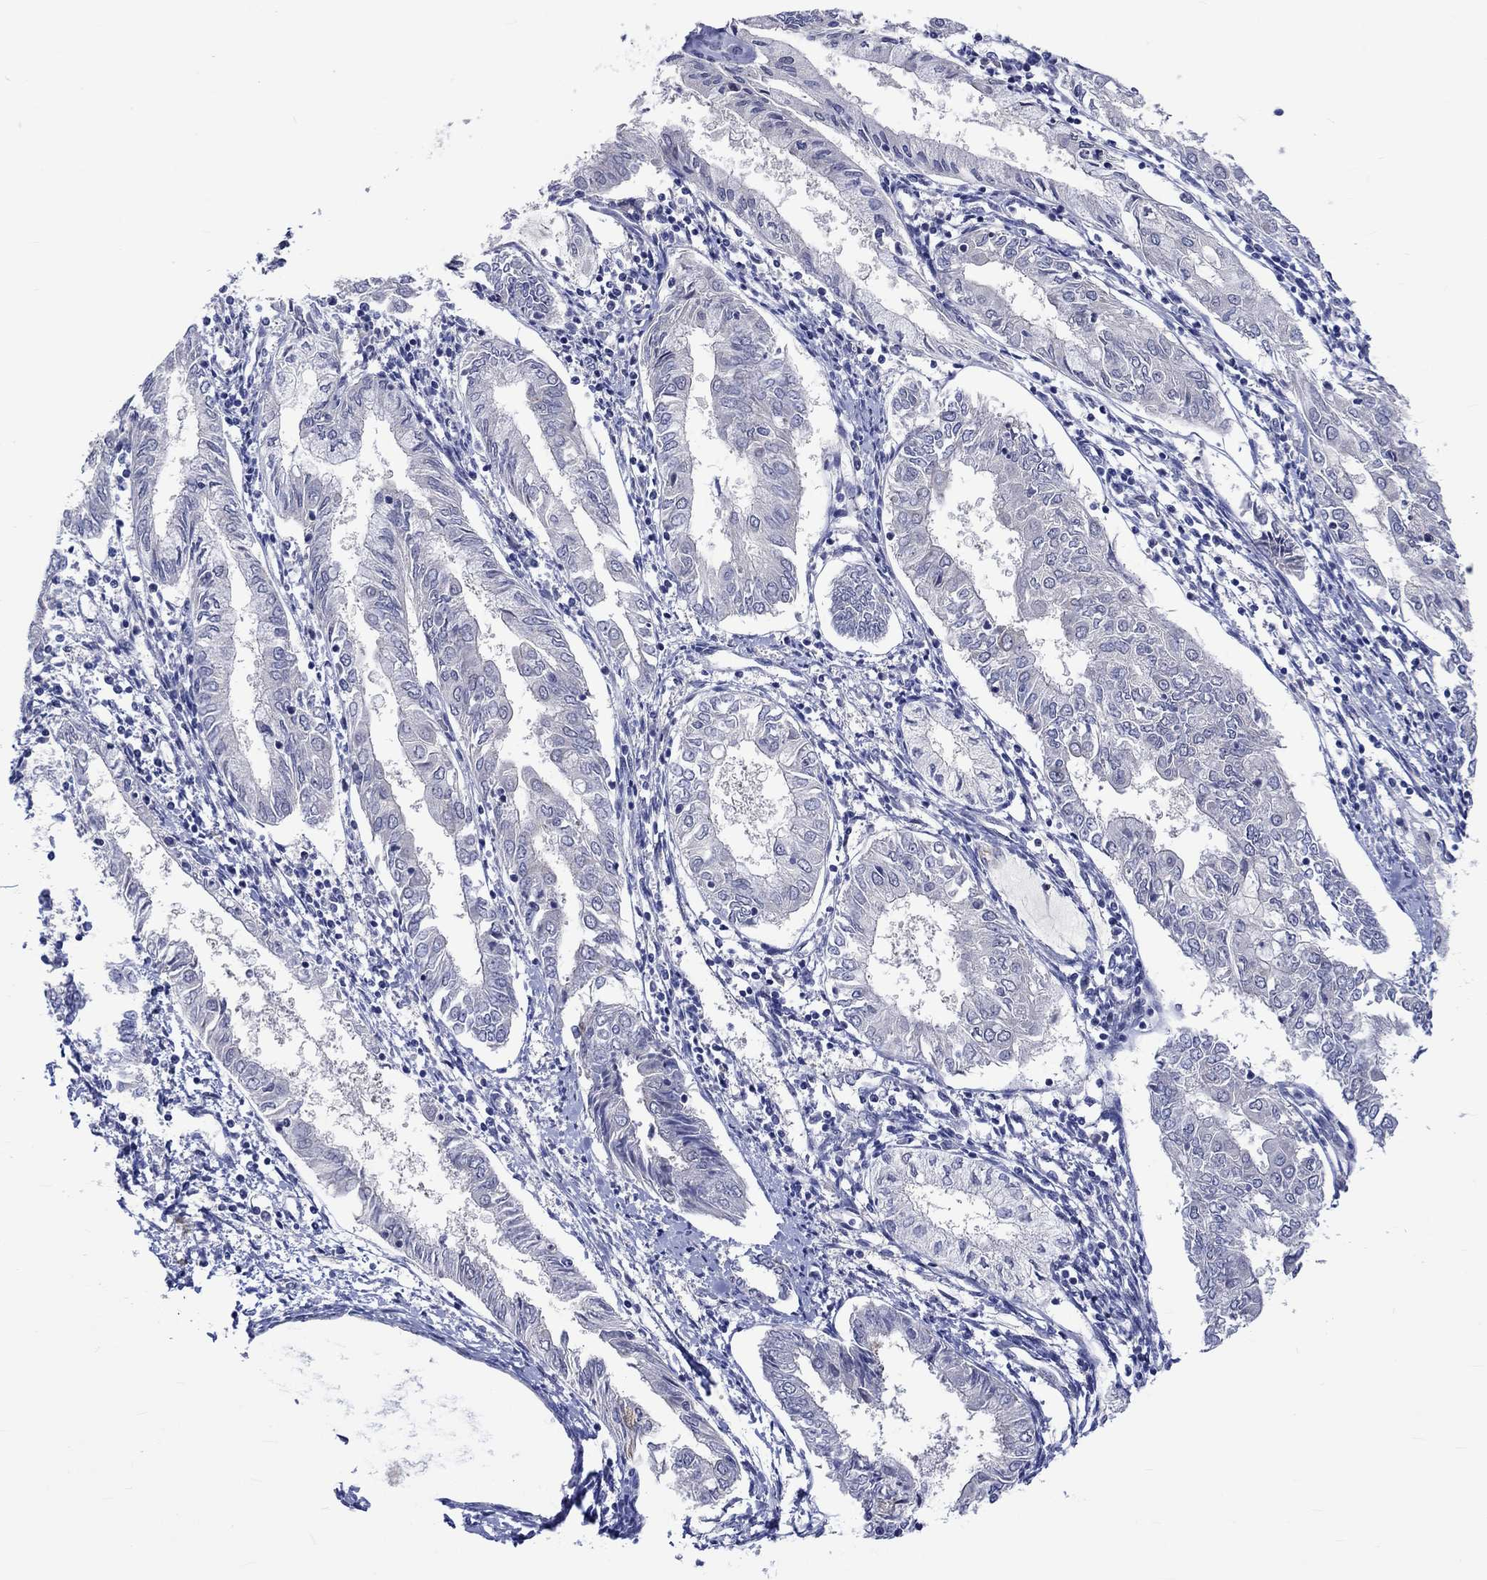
{"staining": {"intensity": "strong", "quantity": "<25%", "location": "cytoplasmic/membranous"}, "tissue": "endometrial cancer", "cell_type": "Tumor cells", "image_type": "cancer", "snomed": [{"axis": "morphology", "description": "Adenocarcinoma, NOS"}, {"axis": "topography", "description": "Endometrium"}], "caption": "Brown immunohistochemical staining in endometrial cancer (adenocarcinoma) displays strong cytoplasmic/membranous expression in about <25% of tumor cells.", "gene": "E2F8", "patient": {"sex": "female", "age": 68}}